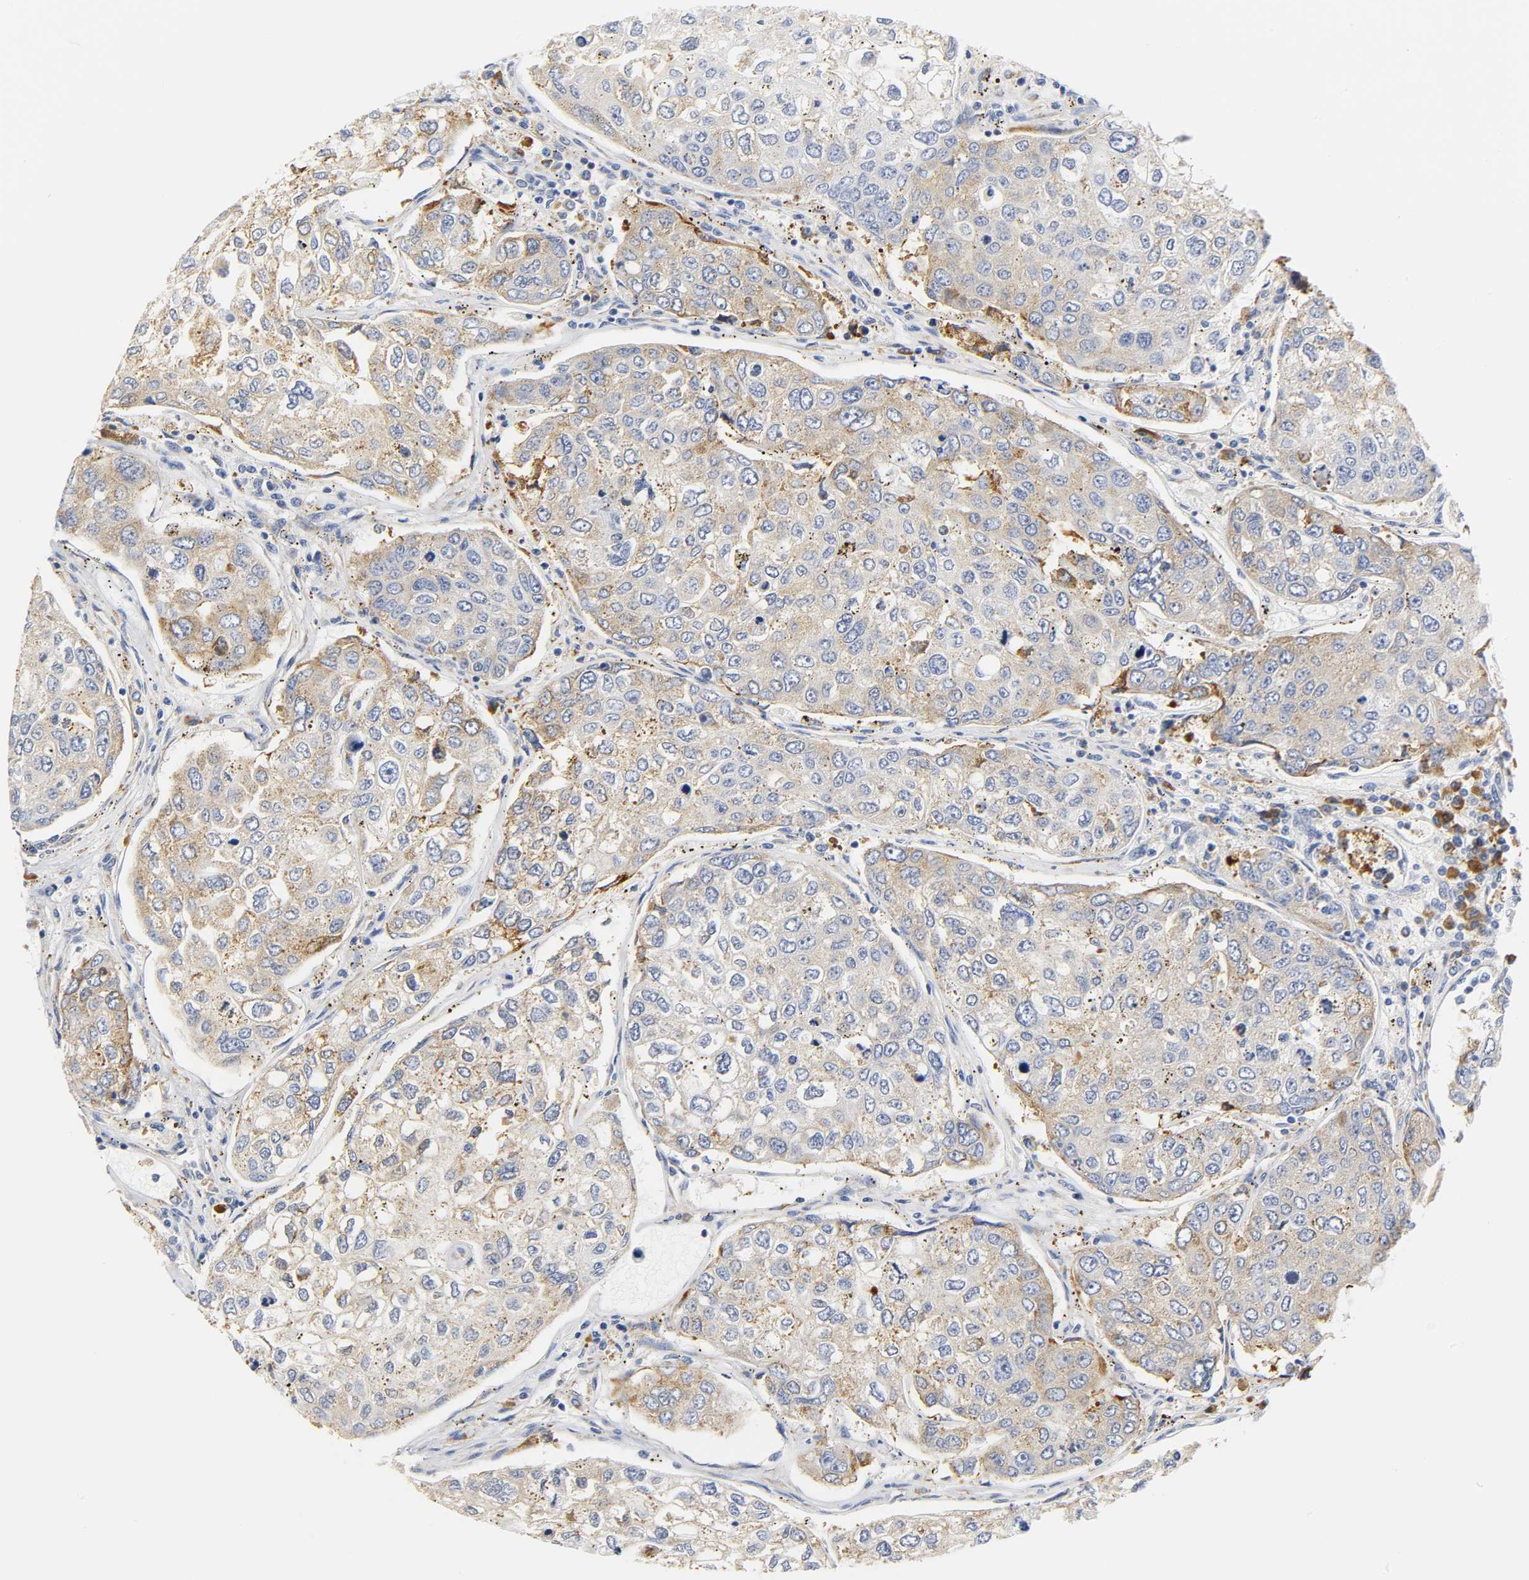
{"staining": {"intensity": "moderate", "quantity": ">75%", "location": "cytoplasmic/membranous"}, "tissue": "urothelial cancer", "cell_type": "Tumor cells", "image_type": "cancer", "snomed": [{"axis": "morphology", "description": "Urothelial carcinoma, High grade"}, {"axis": "topography", "description": "Lymph node"}, {"axis": "topography", "description": "Urinary bladder"}], "caption": "There is medium levels of moderate cytoplasmic/membranous positivity in tumor cells of urothelial cancer, as demonstrated by immunohistochemical staining (brown color).", "gene": "REL", "patient": {"sex": "male", "age": 51}}